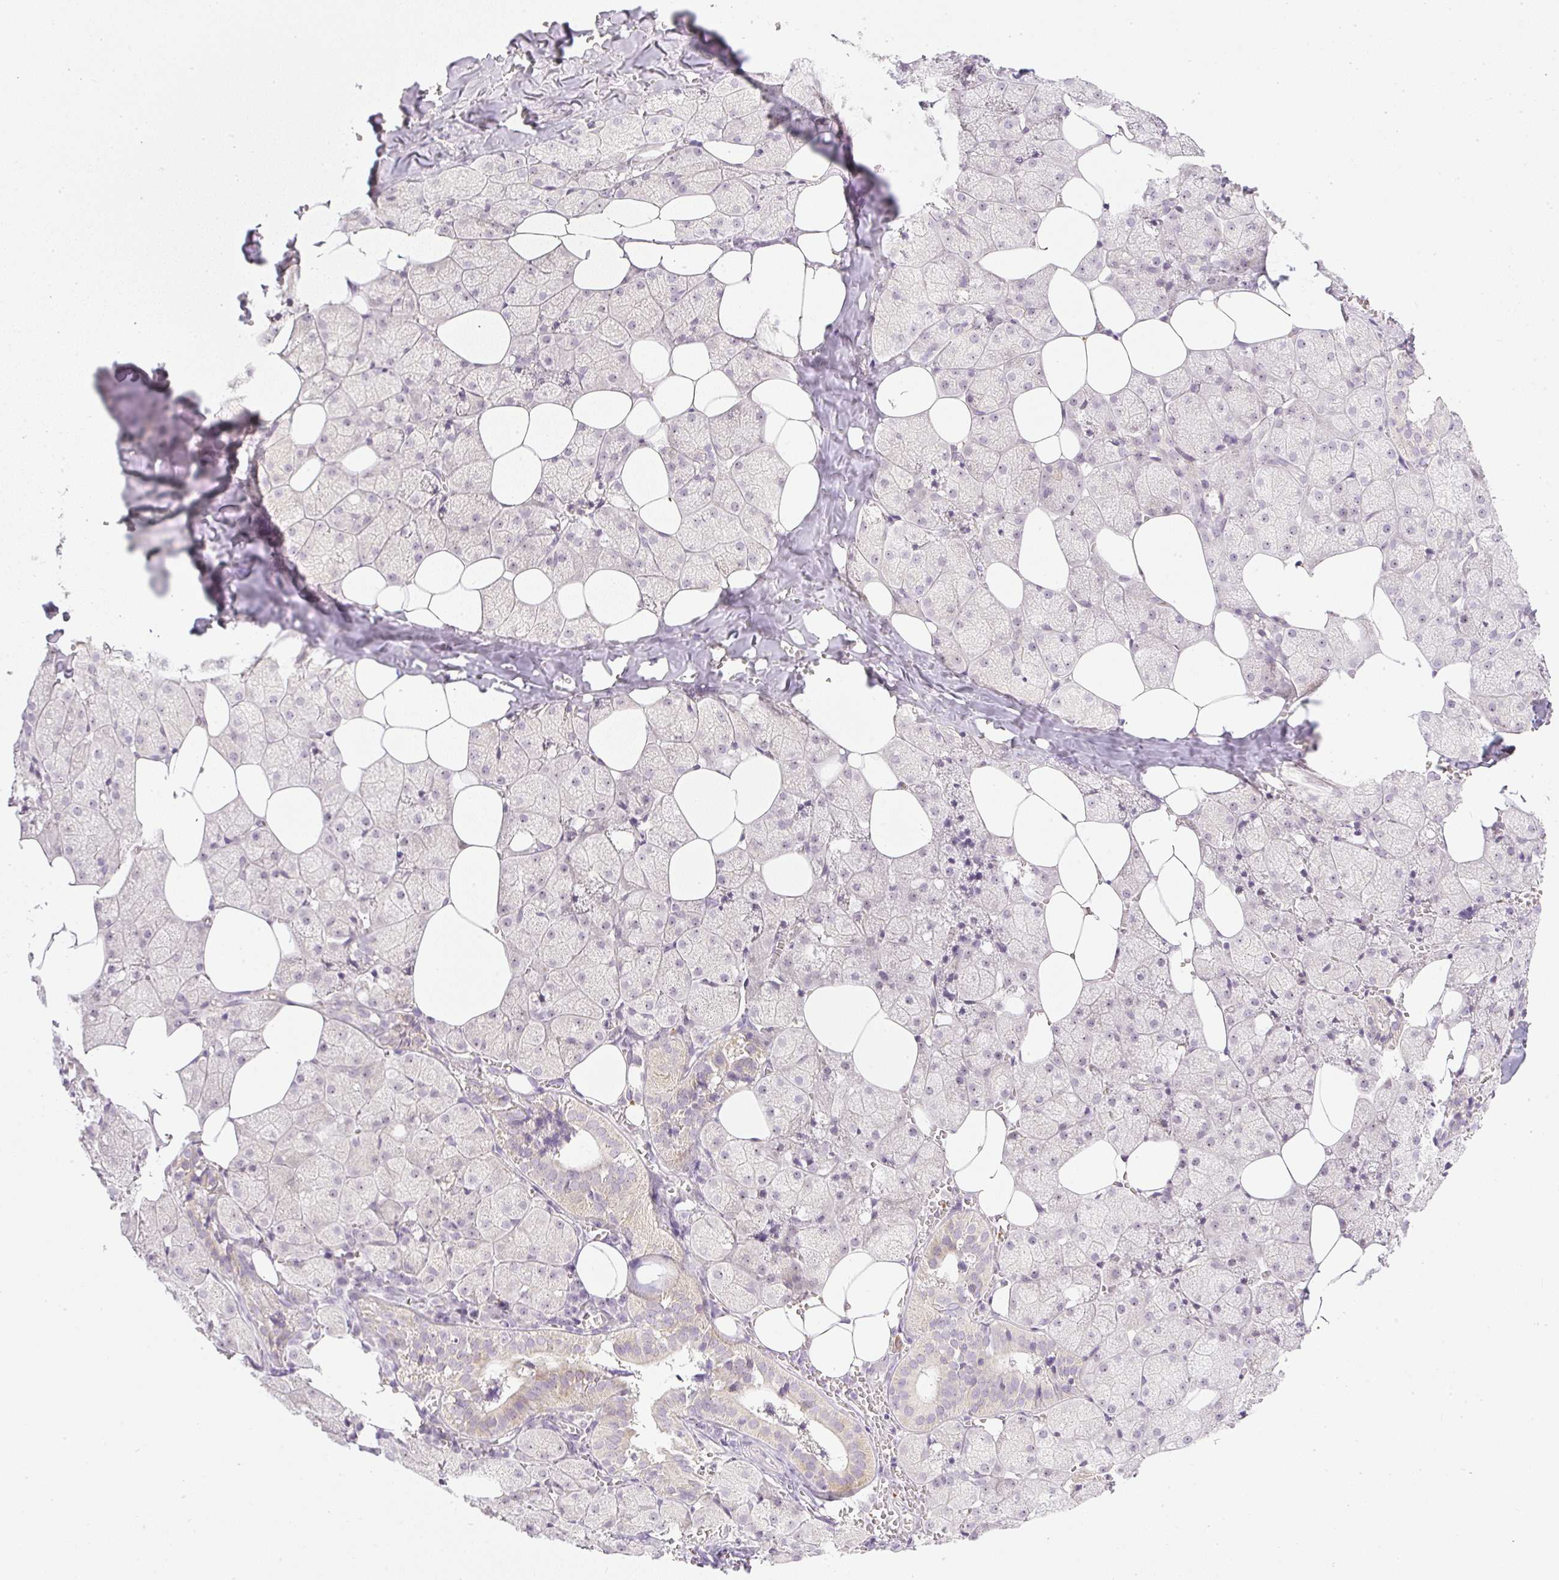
{"staining": {"intensity": "moderate", "quantity": "25%-75%", "location": "cytoplasmic/membranous,nuclear"}, "tissue": "salivary gland", "cell_type": "Glandular cells", "image_type": "normal", "snomed": [{"axis": "morphology", "description": "Normal tissue, NOS"}, {"axis": "topography", "description": "Salivary gland"}, {"axis": "topography", "description": "Peripheral nerve tissue"}], "caption": "Unremarkable salivary gland was stained to show a protein in brown. There is medium levels of moderate cytoplasmic/membranous,nuclear expression in approximately 25%-75% of glandular cells. (Brightfield microscopy of DAB IHC at high magnification).", "gene": "AAR2", "patient": {"sex": "male", "age": 38}}